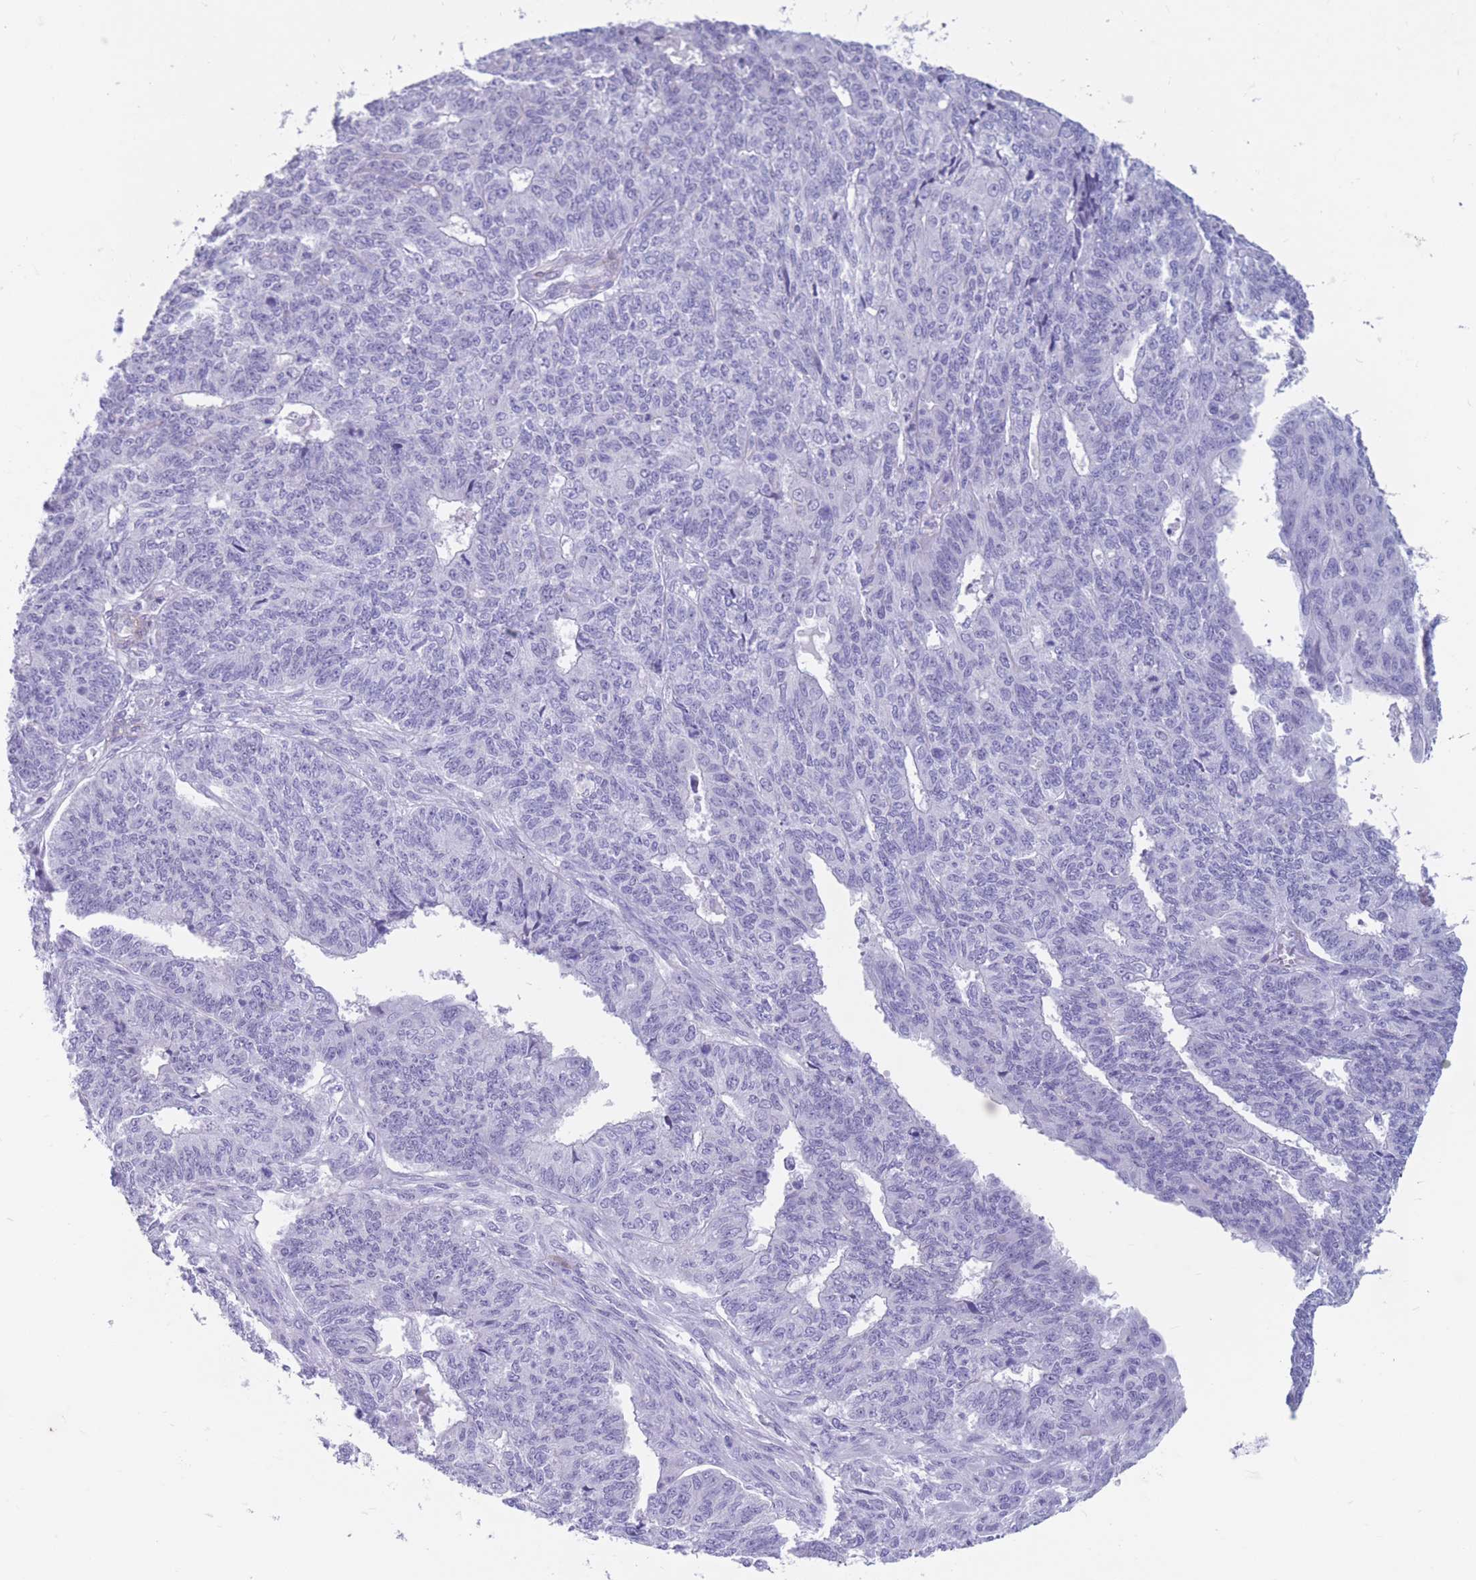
{"staining": {"intensity": "negative", "quantity": "none", "location": "none"}, "tissue": "endometrial cancer", "cell_type": "Tumor cells", "image_type": "cancer", "snomed": [{"axis": "morphology", "description": "Adenocarcinoma, NOS"}, {"axis": "topography", "description": "Endometrium"}], "caption": "Photomicrograph shows no protein expression in tumor cells of endometrial cancer (adenocarcinoma) tissue.", "gene": "DPYD", "patient": {"sex": "female", "age": 32}}